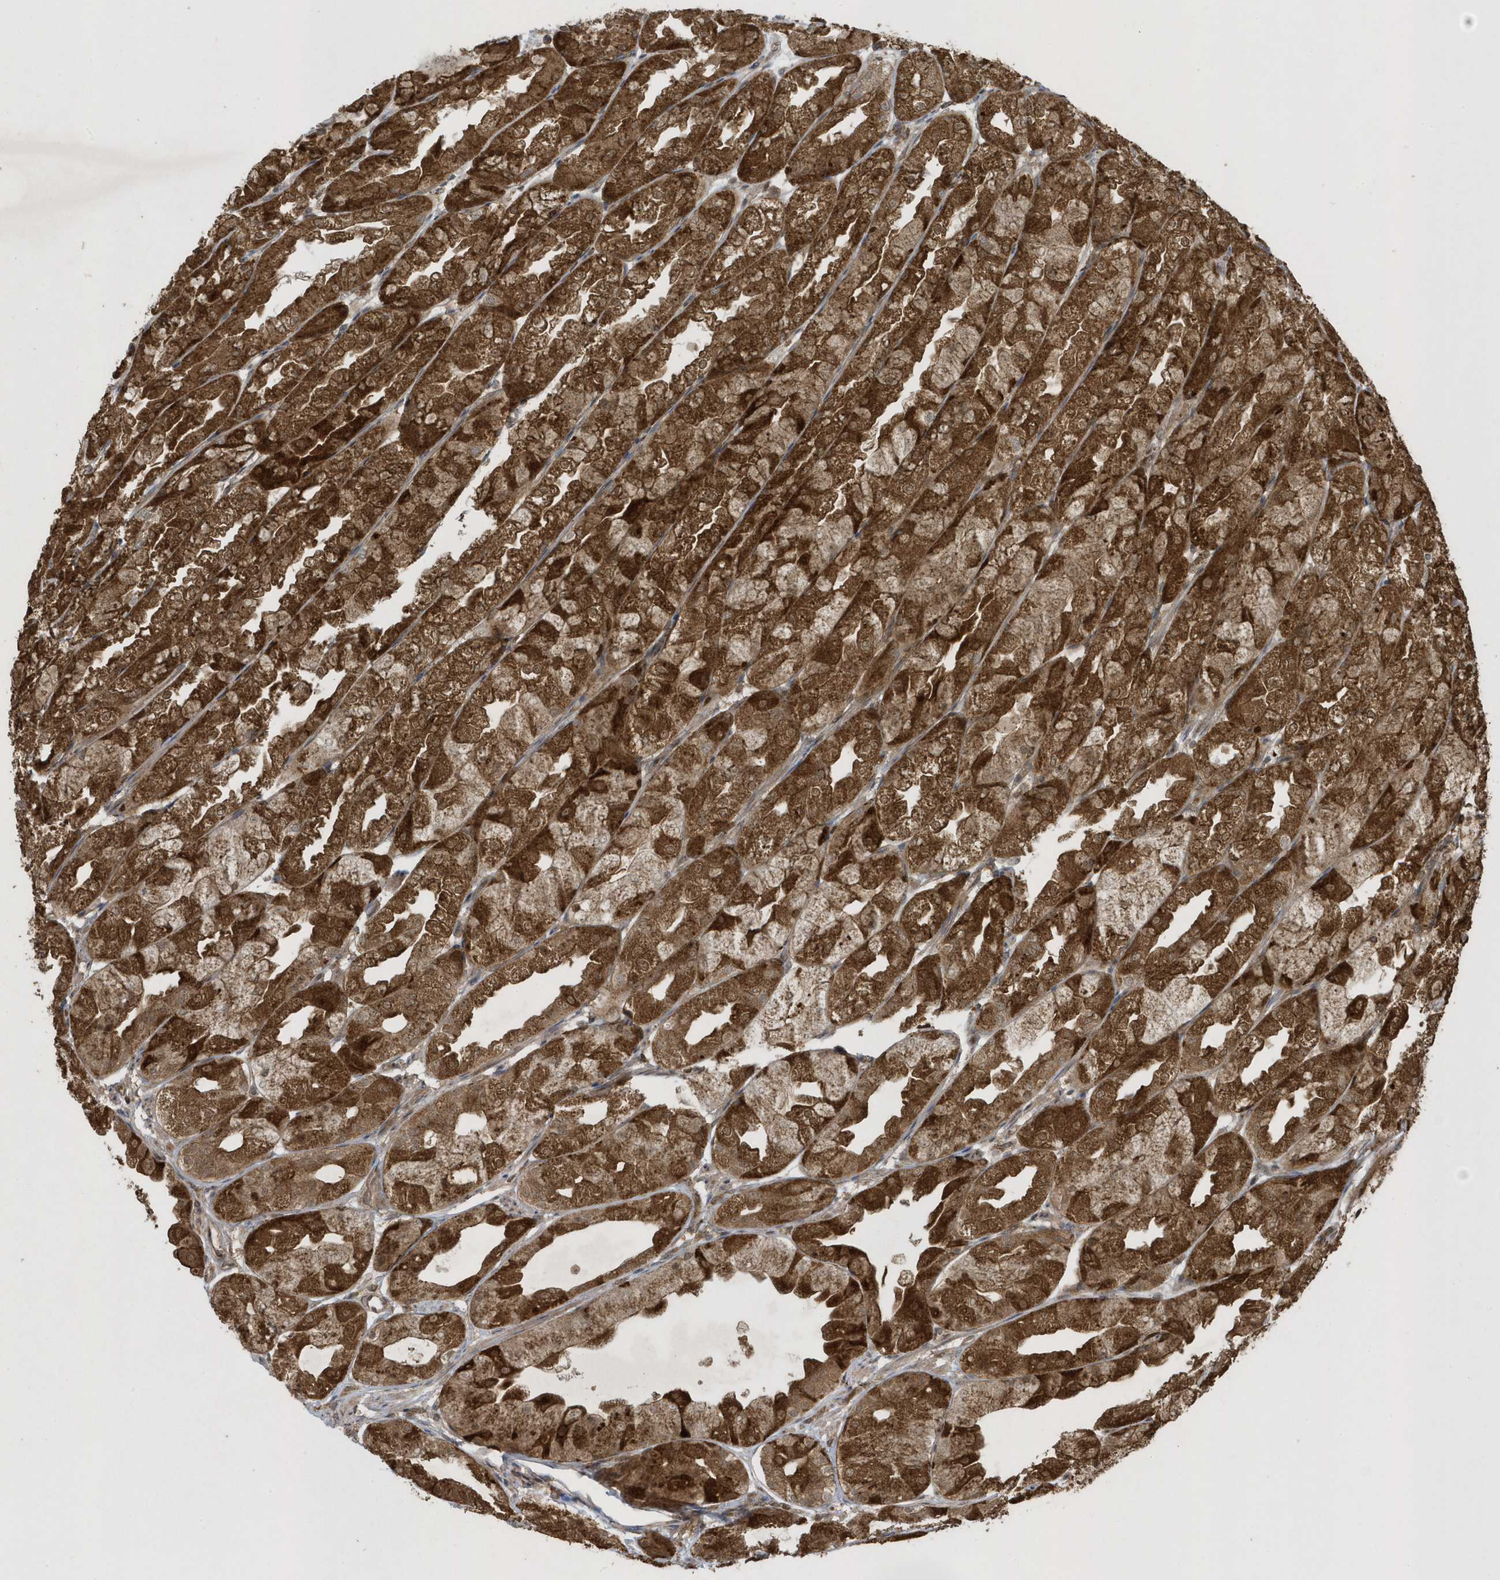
{"staining": {"intensity": "strong", "quantity": ">75%", "location": "cytoplasmic/membranous"}, "tissue": "stomach", "cell_type": "Glandular cells", "image_type": "normal", "snomed": [{"axis": "morphology", "description": "Normal tissue, NOS"}, {"axis": "topography", "description": "Stomach, upper"}], "caption": "Unremarkable stomach reveals strong cytoplasmic/membranous positivity in approximately >75% of glandular cells.", "gene": "STAMBP", "patient": {"sex": "male", "age": 47}}